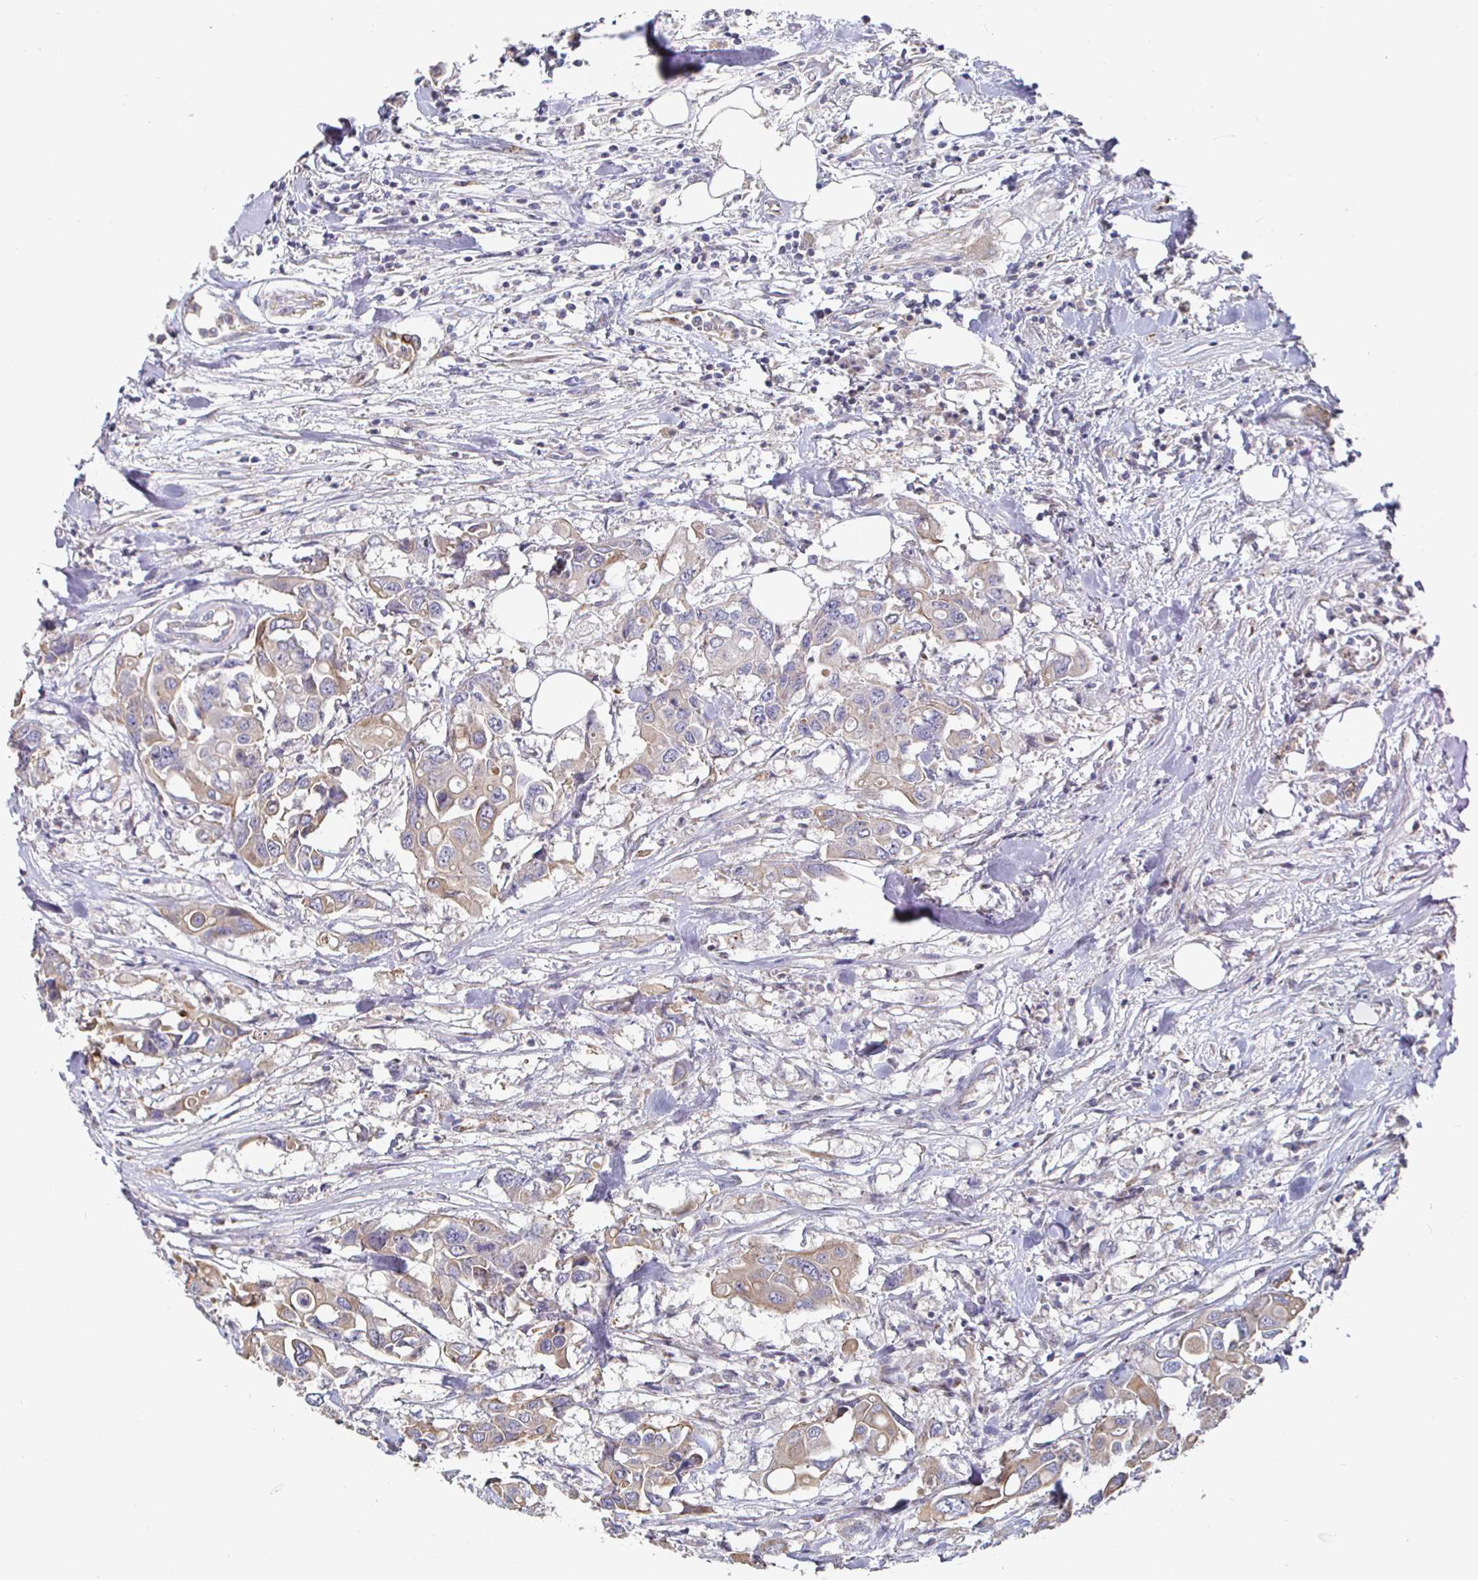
{"staining": {"intensity": "weak", "quantity": ">75%", "location": "cytoplasmic/membranous"}, "tissue": "colorectal cancer", "cell_type": "Tumor cells", "image_type": "cancer", "snomed": [{"axis": "morphology", "description": "Adenocarcinoma, NOS"}, {"axis": "topography", "description": "Colon"}], "caption": "Weak cytoplasmic/membranous expression for a protein is identified in about >75% of tumor cells of colorectal adenocarcinoma using immunohistochemistry (IHC).", "gene": "NRSN1", "patient": {"sex": "male", "age": 77}}